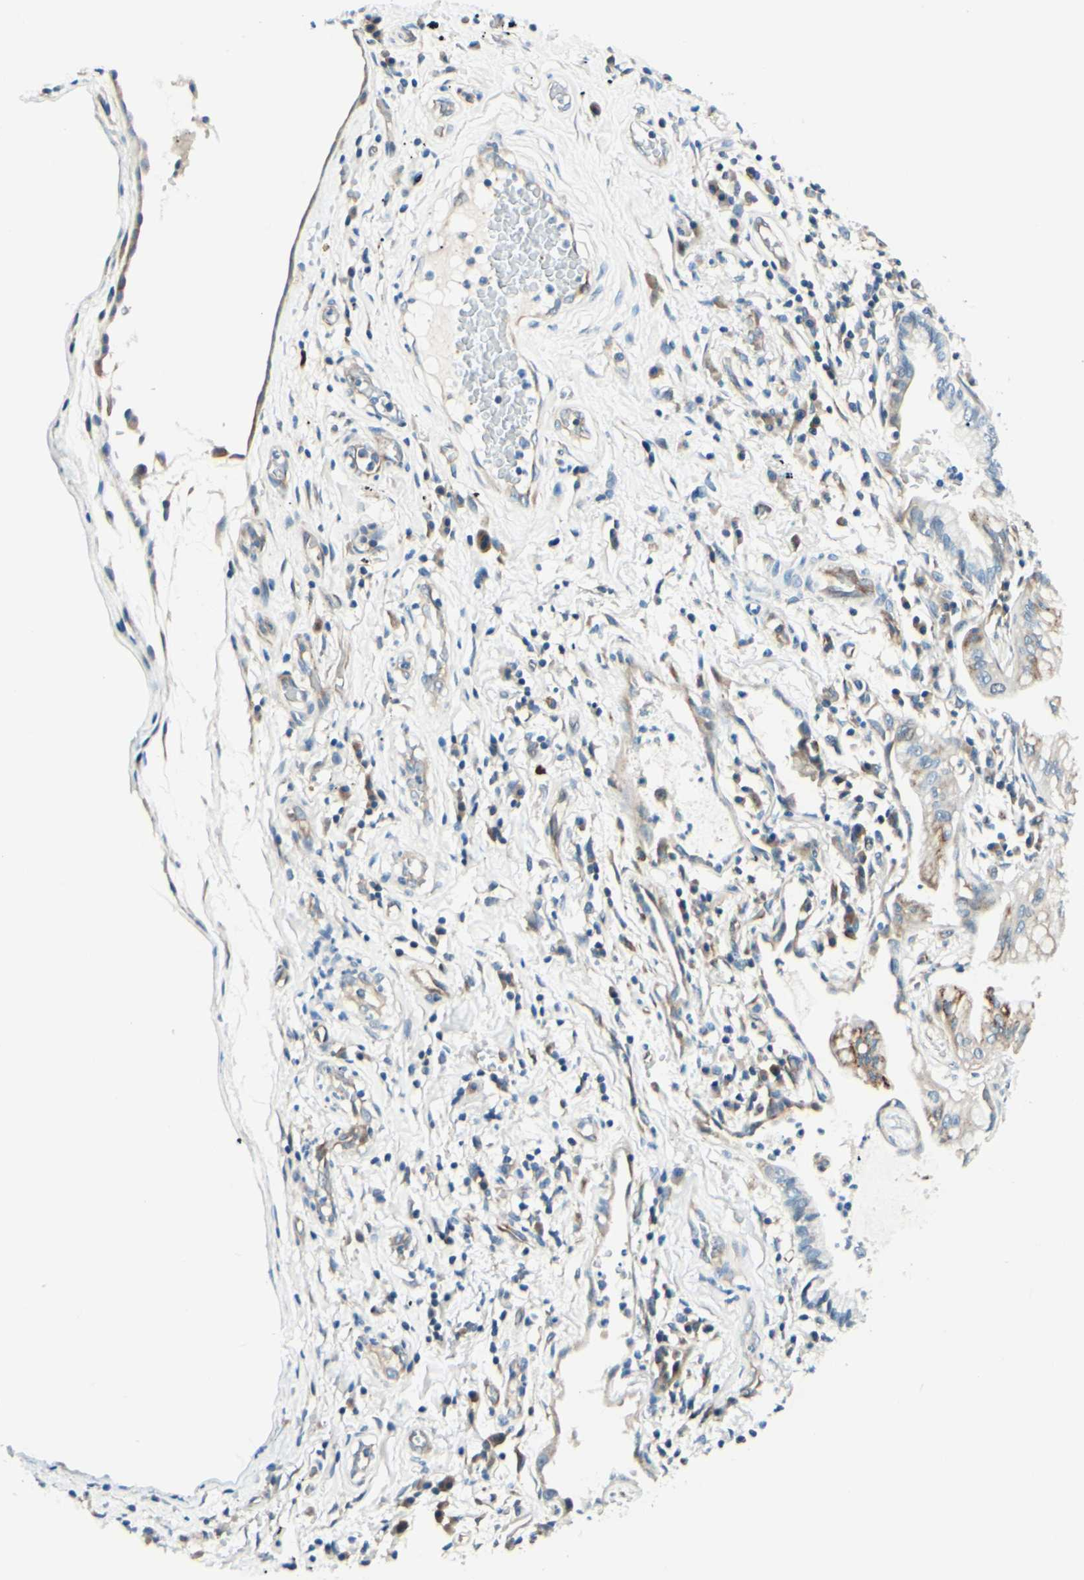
{"staining": {"intensity": "weak", "quantity": "25%-75%", "location": "cytoplasmic/membranous"}, "tissue": "lung cancer", "cell_type": "Tumor cells", "image_type": "cancer", "snomed": [{"axis": "morphology", "description": "Adenocarcinoma, NOS"}, {"axis": "topography", "description": "Lung"}], "caption": "Adenocarcinoma (lung) stained with a protein marker shows weak staining in tumor cells.", "gene": "TAOK2", "patient": {"sex": "female", "age": 70}}